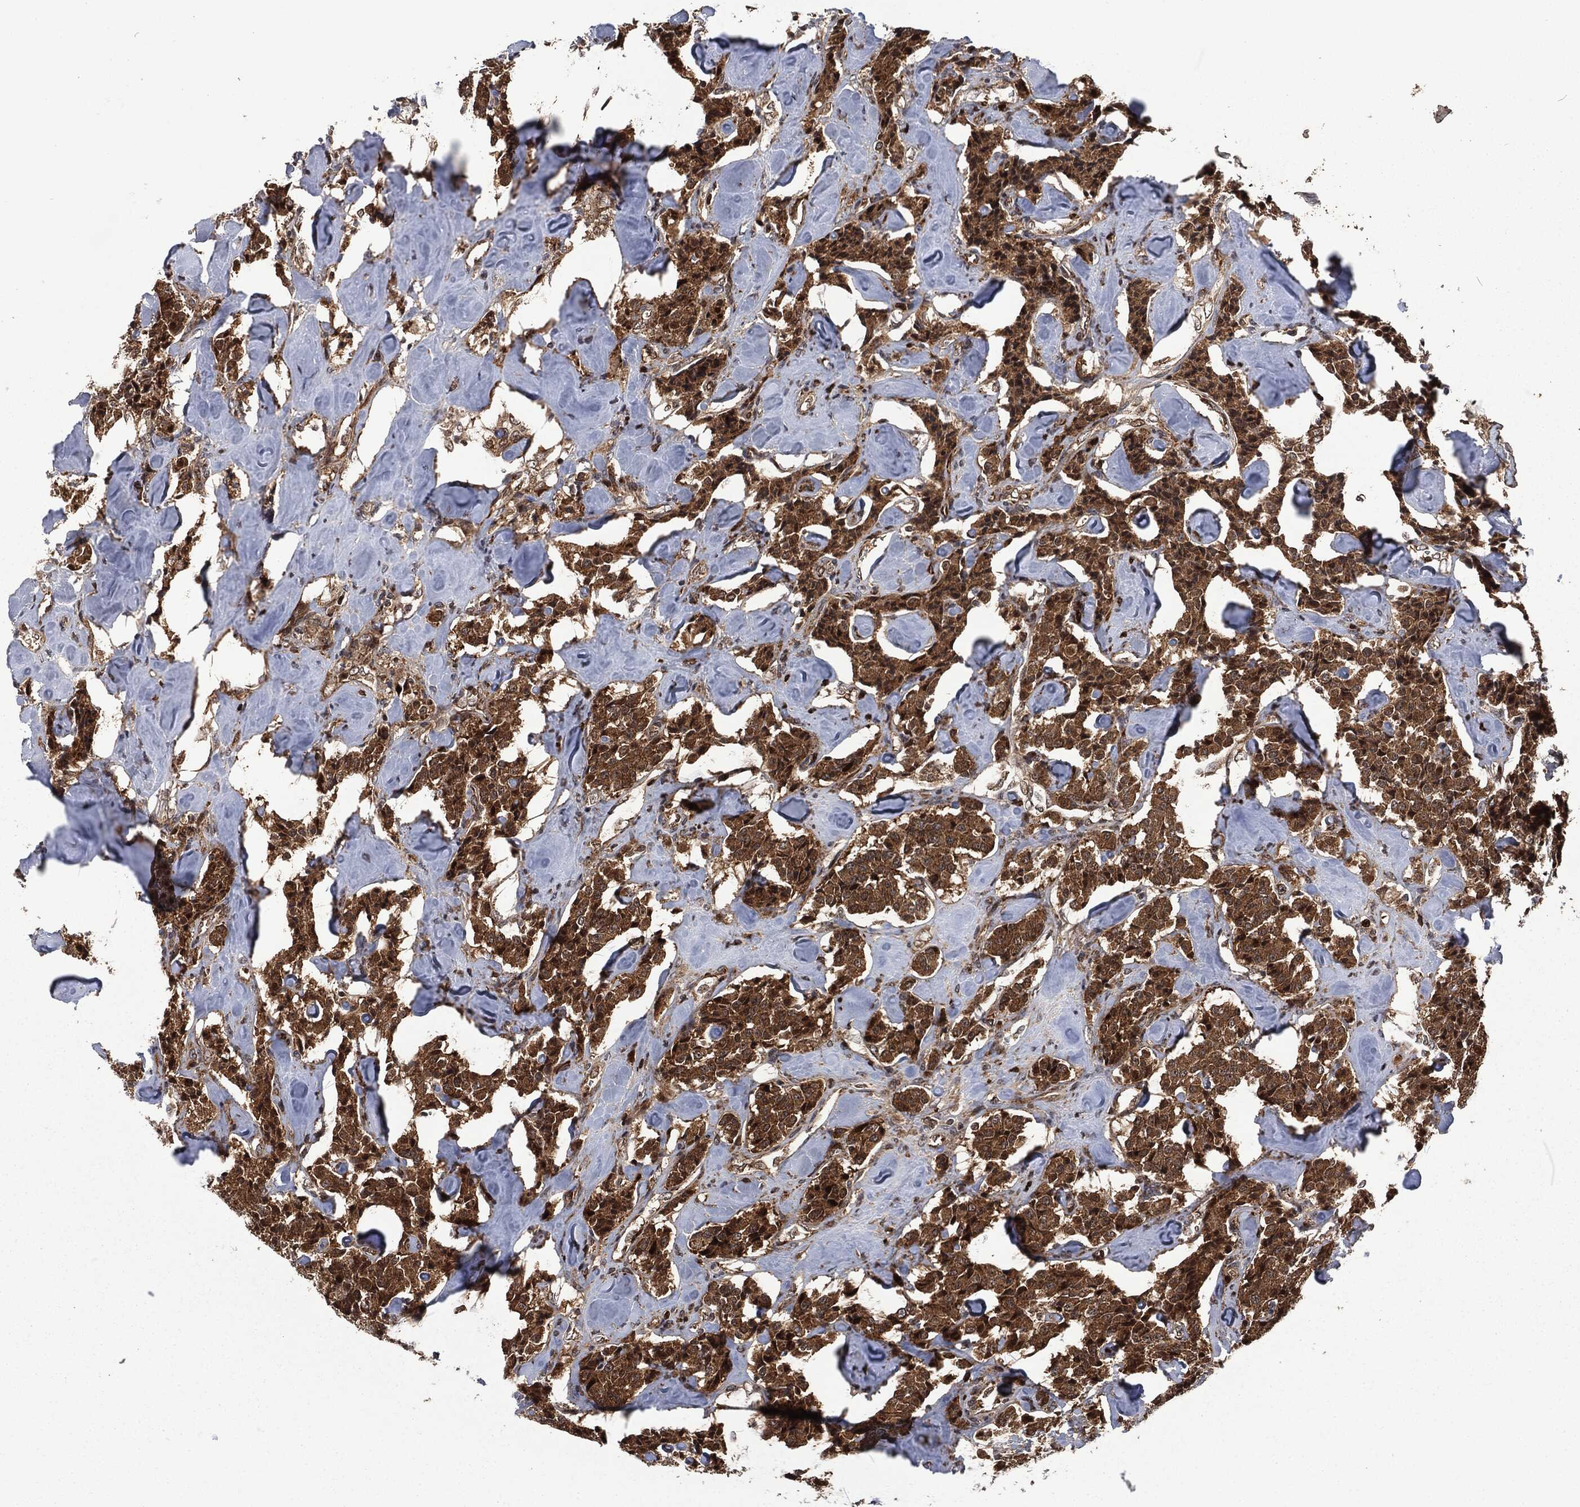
{"staining": {"intensity": "moderate", "quantity": ">75%", "location": "cytoplasmic/membranous,nuclear"}, "tissue": "carcinoid", "cell_type": "Tumor cells", "image_type": "cancer", "snomed": [{"axis": "morphology", "description": "Carcinoid, malignant, NOS"}, {"axis": "topography", "description": "Pancreas"}], "caption": "Immunohistochemical staining of human carcinoid (malignant) demonstrates medium levels of moderate cytoplasmic/membranous and nuclear expression in approximately >75% of tumor cells. (DAB (3,3'-diaminobenzidine) IHC with brightfield microscopy, high magnification).", "gene": "CMPK2", "patient": {"sex": "male", "age": 41}}